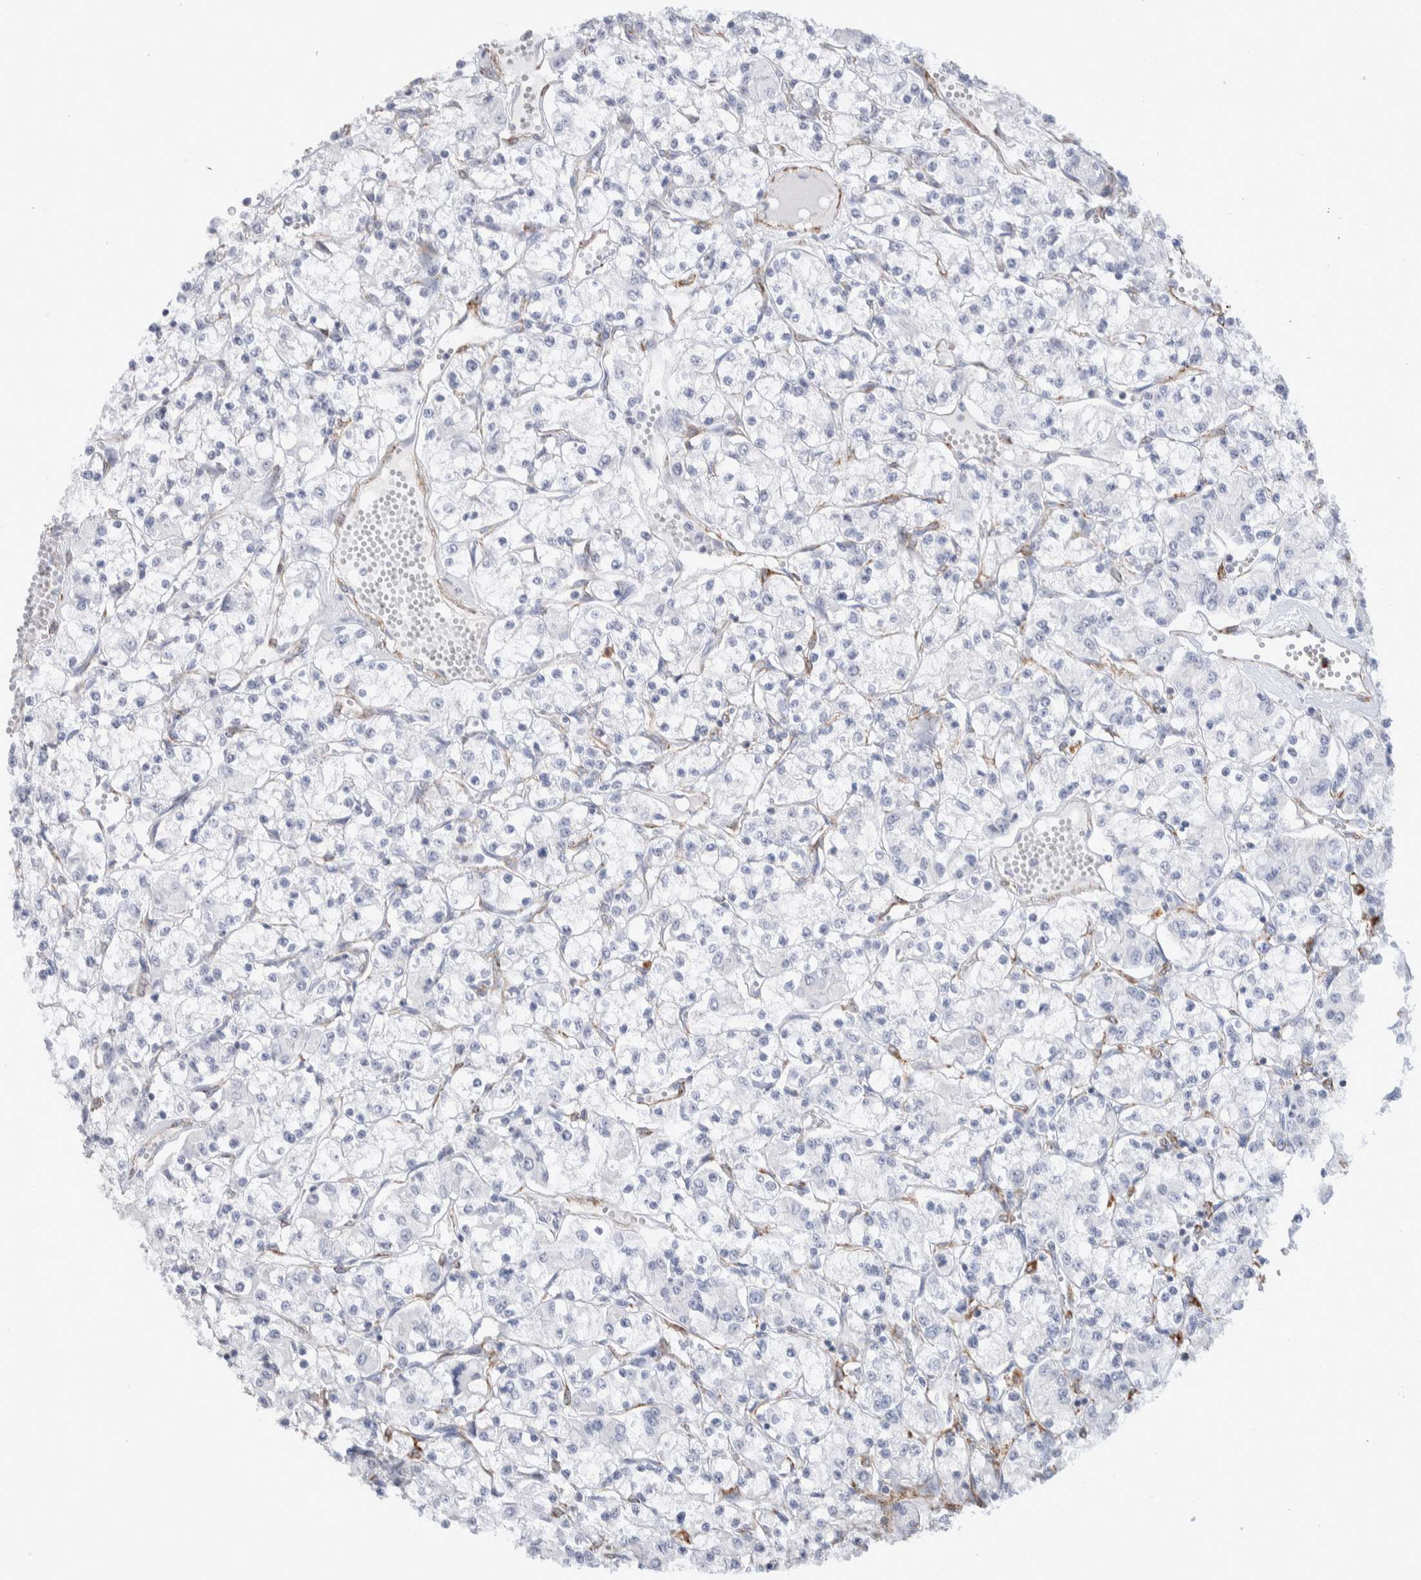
{"staining": {"intensity": "negative", "quantity": "none", "location": "none"}, "tissue": "renal cancer", "cell_type": "Tumor cells", "image_type": "cancer", "snomed": [{"axis": "morphology", "description": "Adenocarcinoma, NOS"}, {"axis": "topography", "description": "Kidney"}], "caption": "Immunohistochemistry (IHC) of human renal adenocarcinoma demonstrates no staining in tumor cells.", "gene": "SEPTIN4", "patient": {"sex": "female", "age": 59}}